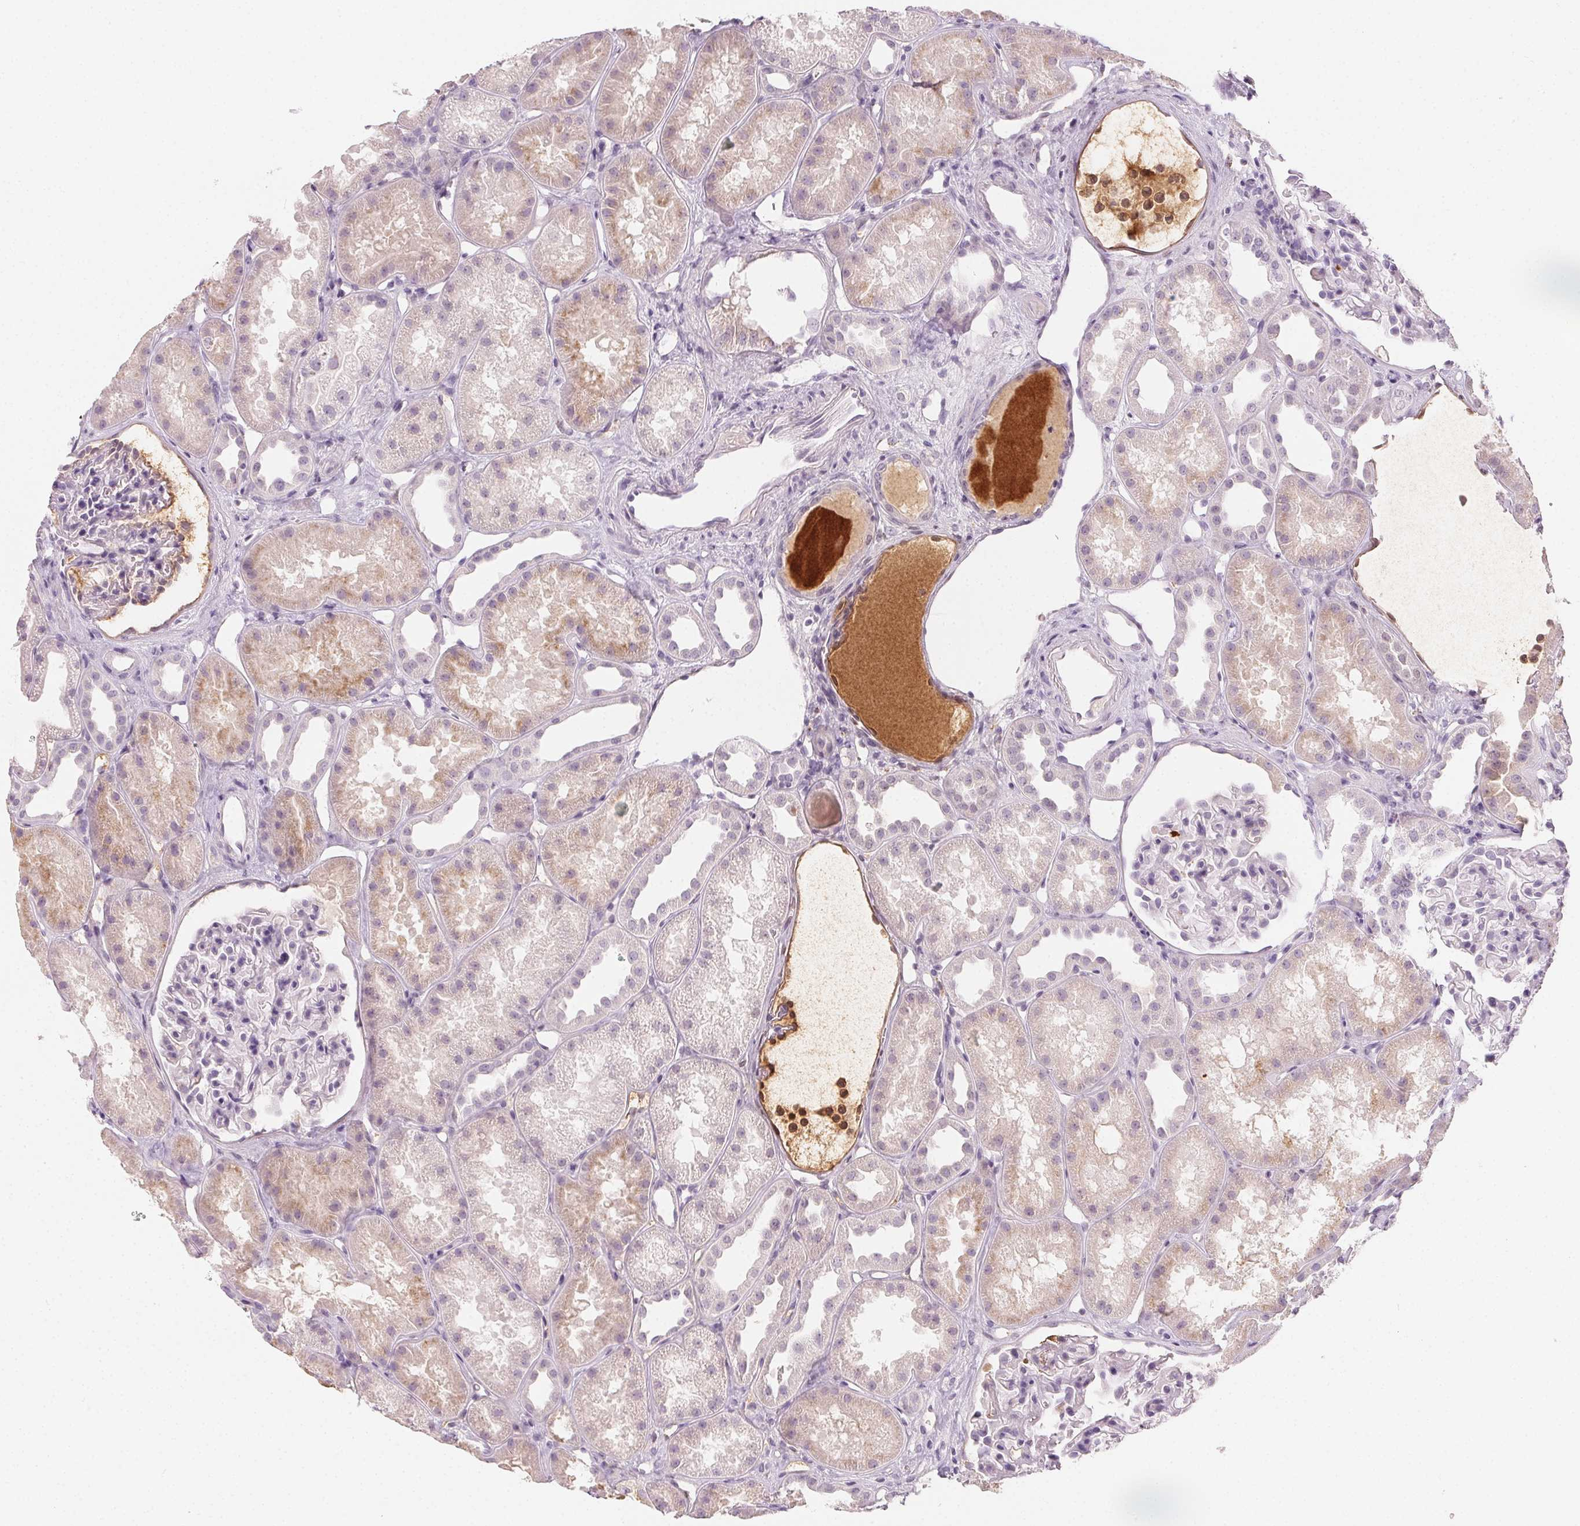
{"staining": {"intensity": "negative", "quantity": "none", "location": "none"}, "tissue": "kidney", "cell_type": "Cells in glomeruli", "image_type": "normal", "snomed": [{"axis": "morphology", "description": "Normal tissue, NOS"}, {"axis": "topography", "description": "Kidney"}], "caption": "Immunohistochemistry (IHC) photomicrograph of unremarkable kidney: kidney stained with DAB demonstrates no significant protein staining in cells in glomeruli.", "gene": "AFM", "patient": {"sex": "male", "age": 61}}